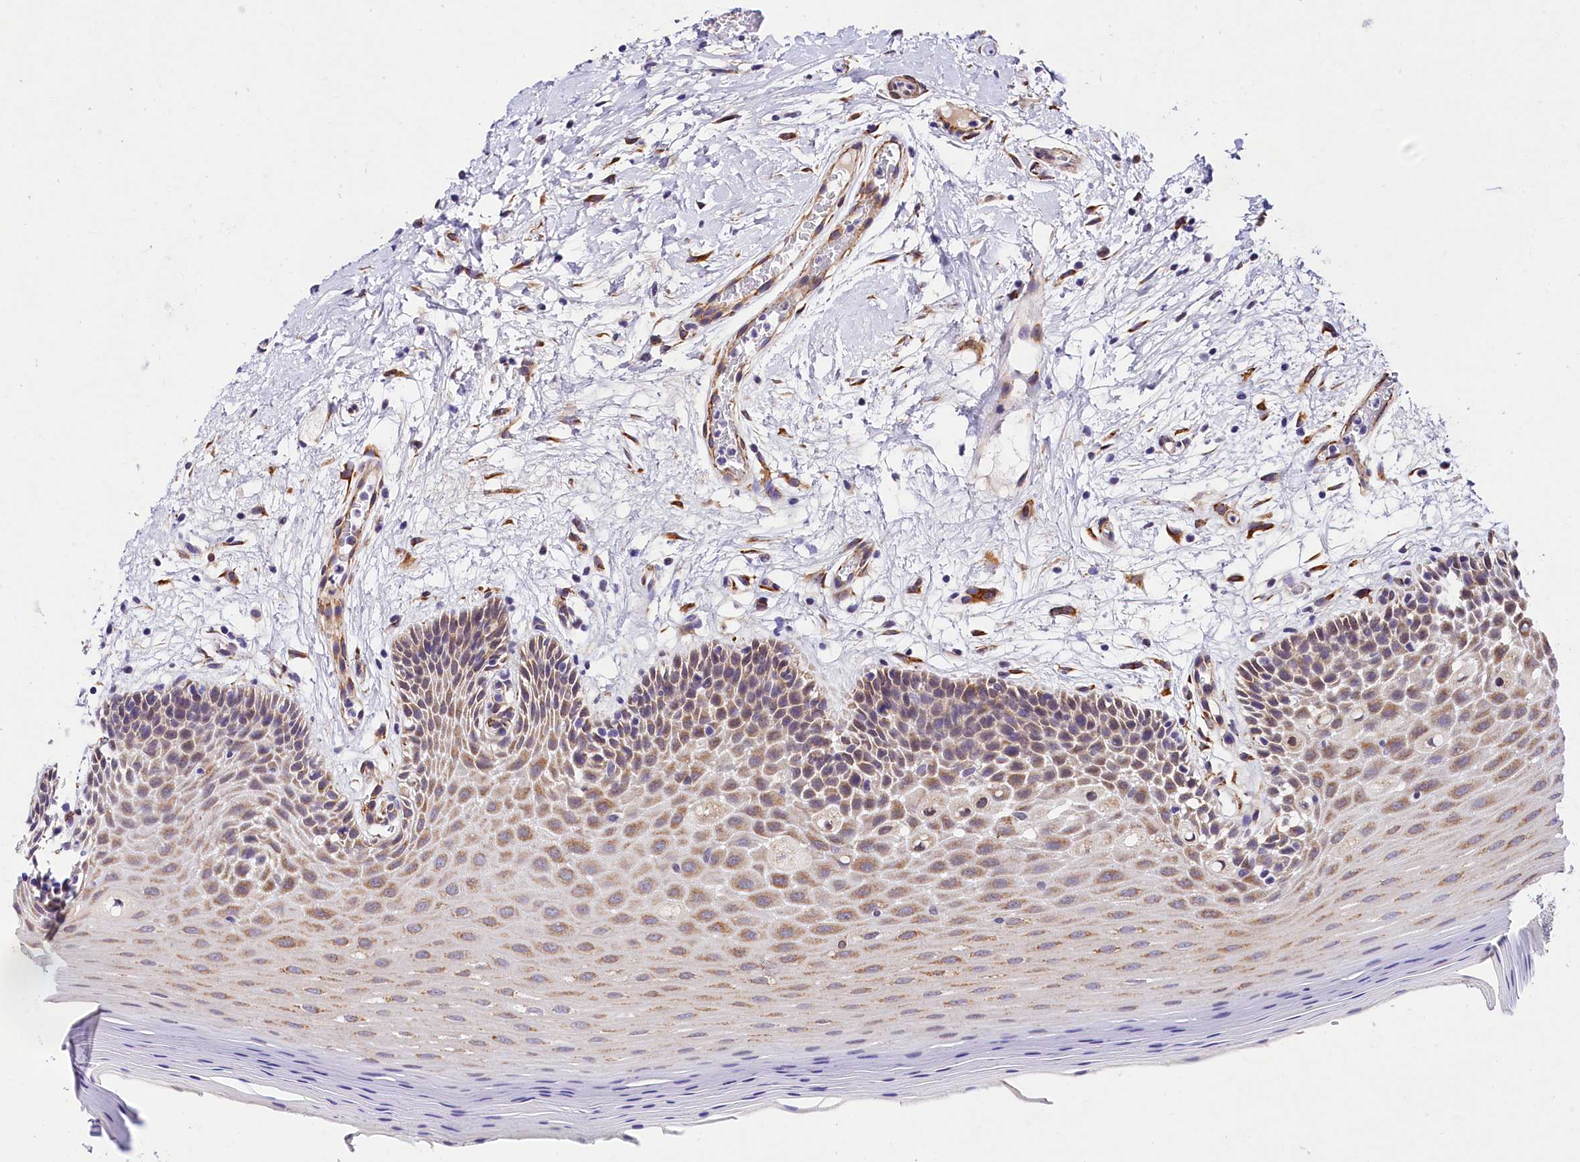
{"staining": {"intensity": "moderate", "quantity": "25%-75%", "location": "cytoplasmic/membranous"}, "tissue": "oral mucosa", "cell_type": "Squamous epithelial cells", "image_type": "normal", "snomed": [{"axis": "morphology", "description": "Normal tissue, NOS"}, {"axis": "topography", "description": "Oral tissue"}, {"axis": "topography", "description": "Tounge, NOS"}], "caption": "This is a micrograph of immunohistochemistry (IHC) staining of unremarkable oral mucosa, which shows moderate positivity in the cytoplasmic/membranous of squamous epithelial cells.", "gene": "ITGA1", "patient": {"sex": "male", "age": 47}}